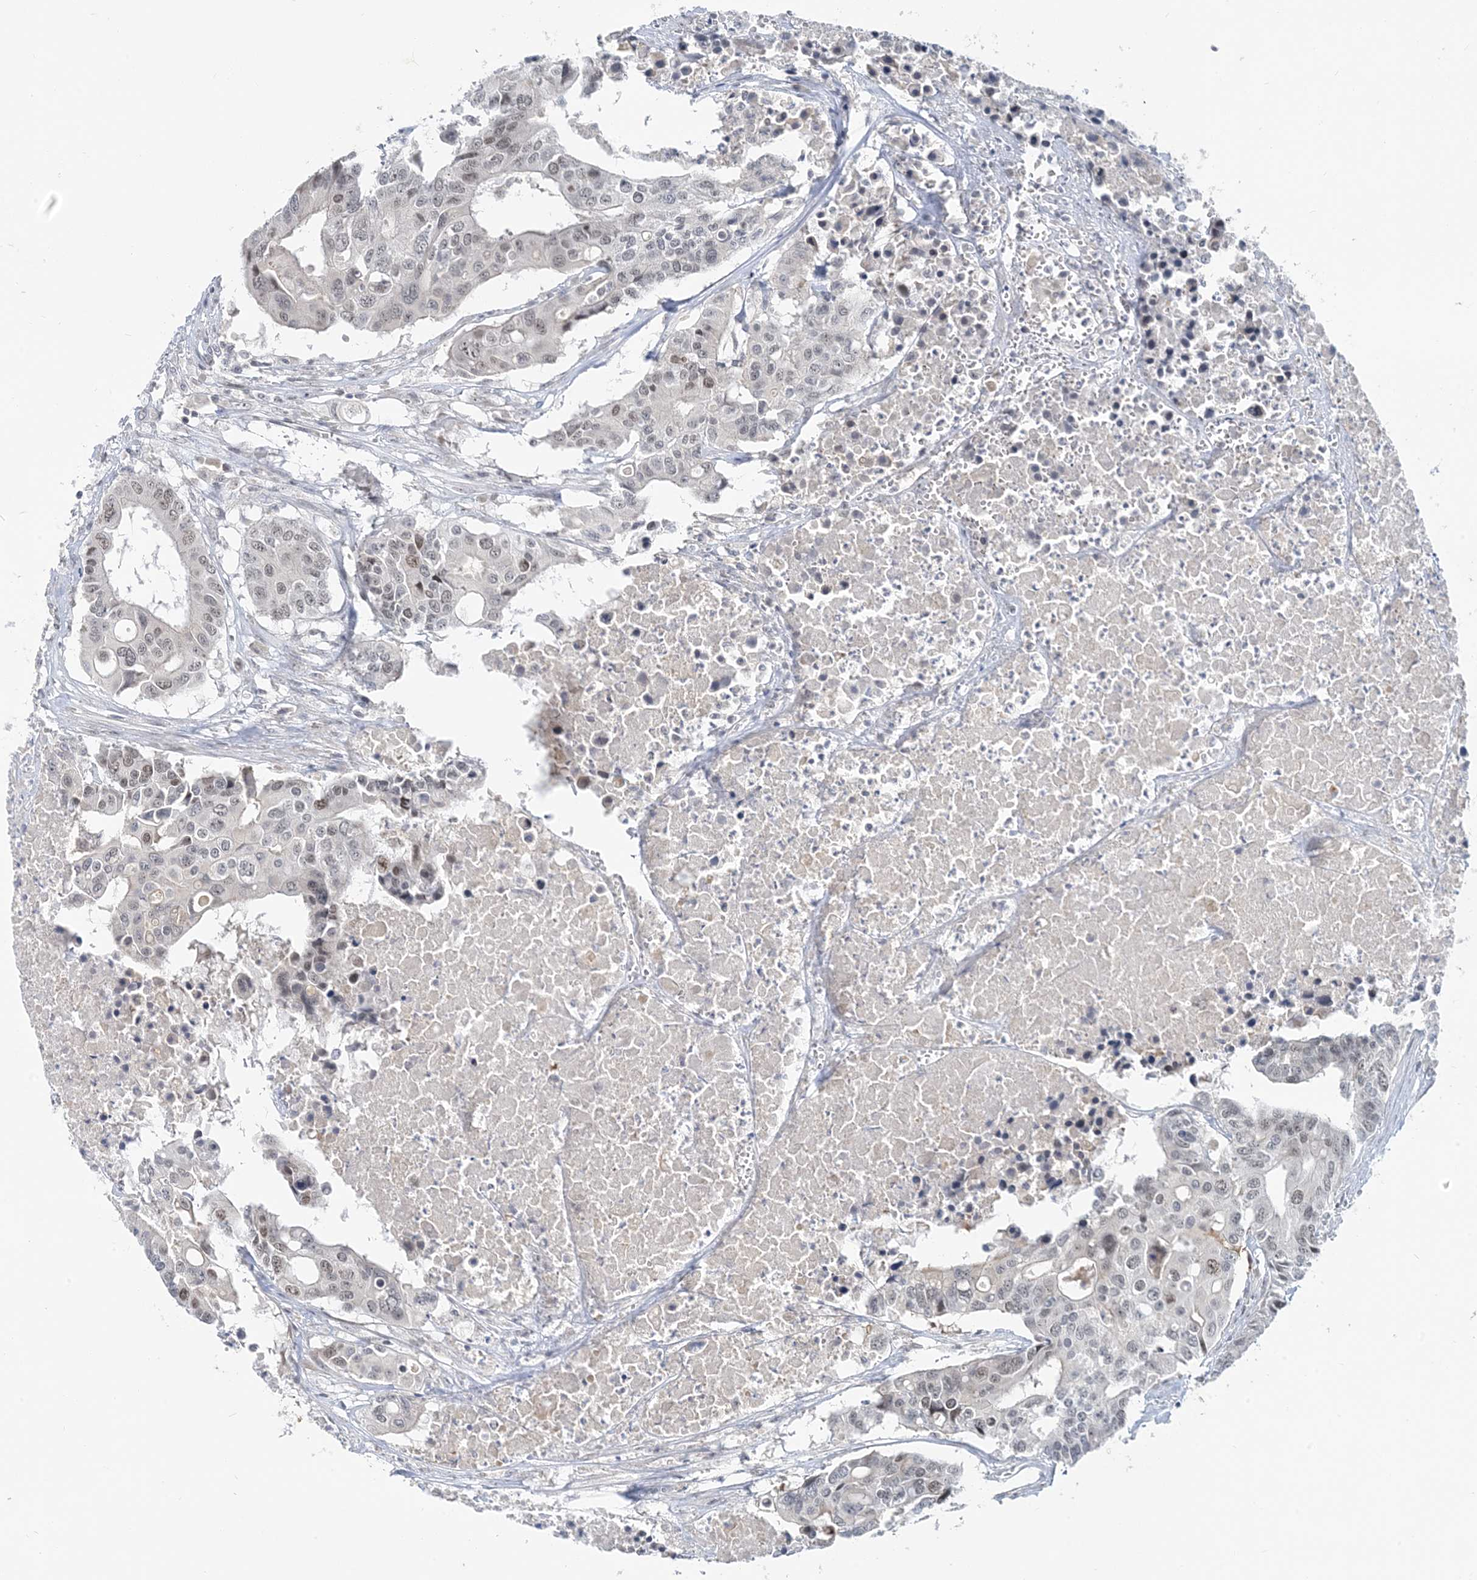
{"staining": {"intensity": "weak", "quantity": "25%-75%", "location": "nuclear"}, "tissue": "colorectal cancer", "cell_type": "Tumor cells", "image_type": "cancer", "snomed": [{"axis": "morphology", "description": "Adenocarcinoma, NOS"}, {"axis": "topography", "description": "Colon"}], "caption": "Immunohistochemistry image of neoplastic tissue: human adenocarcinoma (colorectal) stained using immunohistochemistry (IHC) reveals low levels of weak protein expression localized specifically in the nuclear of tumor cells, appearing as a nuclear brown color.", "gene": "LEXM", "patient": {"sex": "male", "age": 77}}